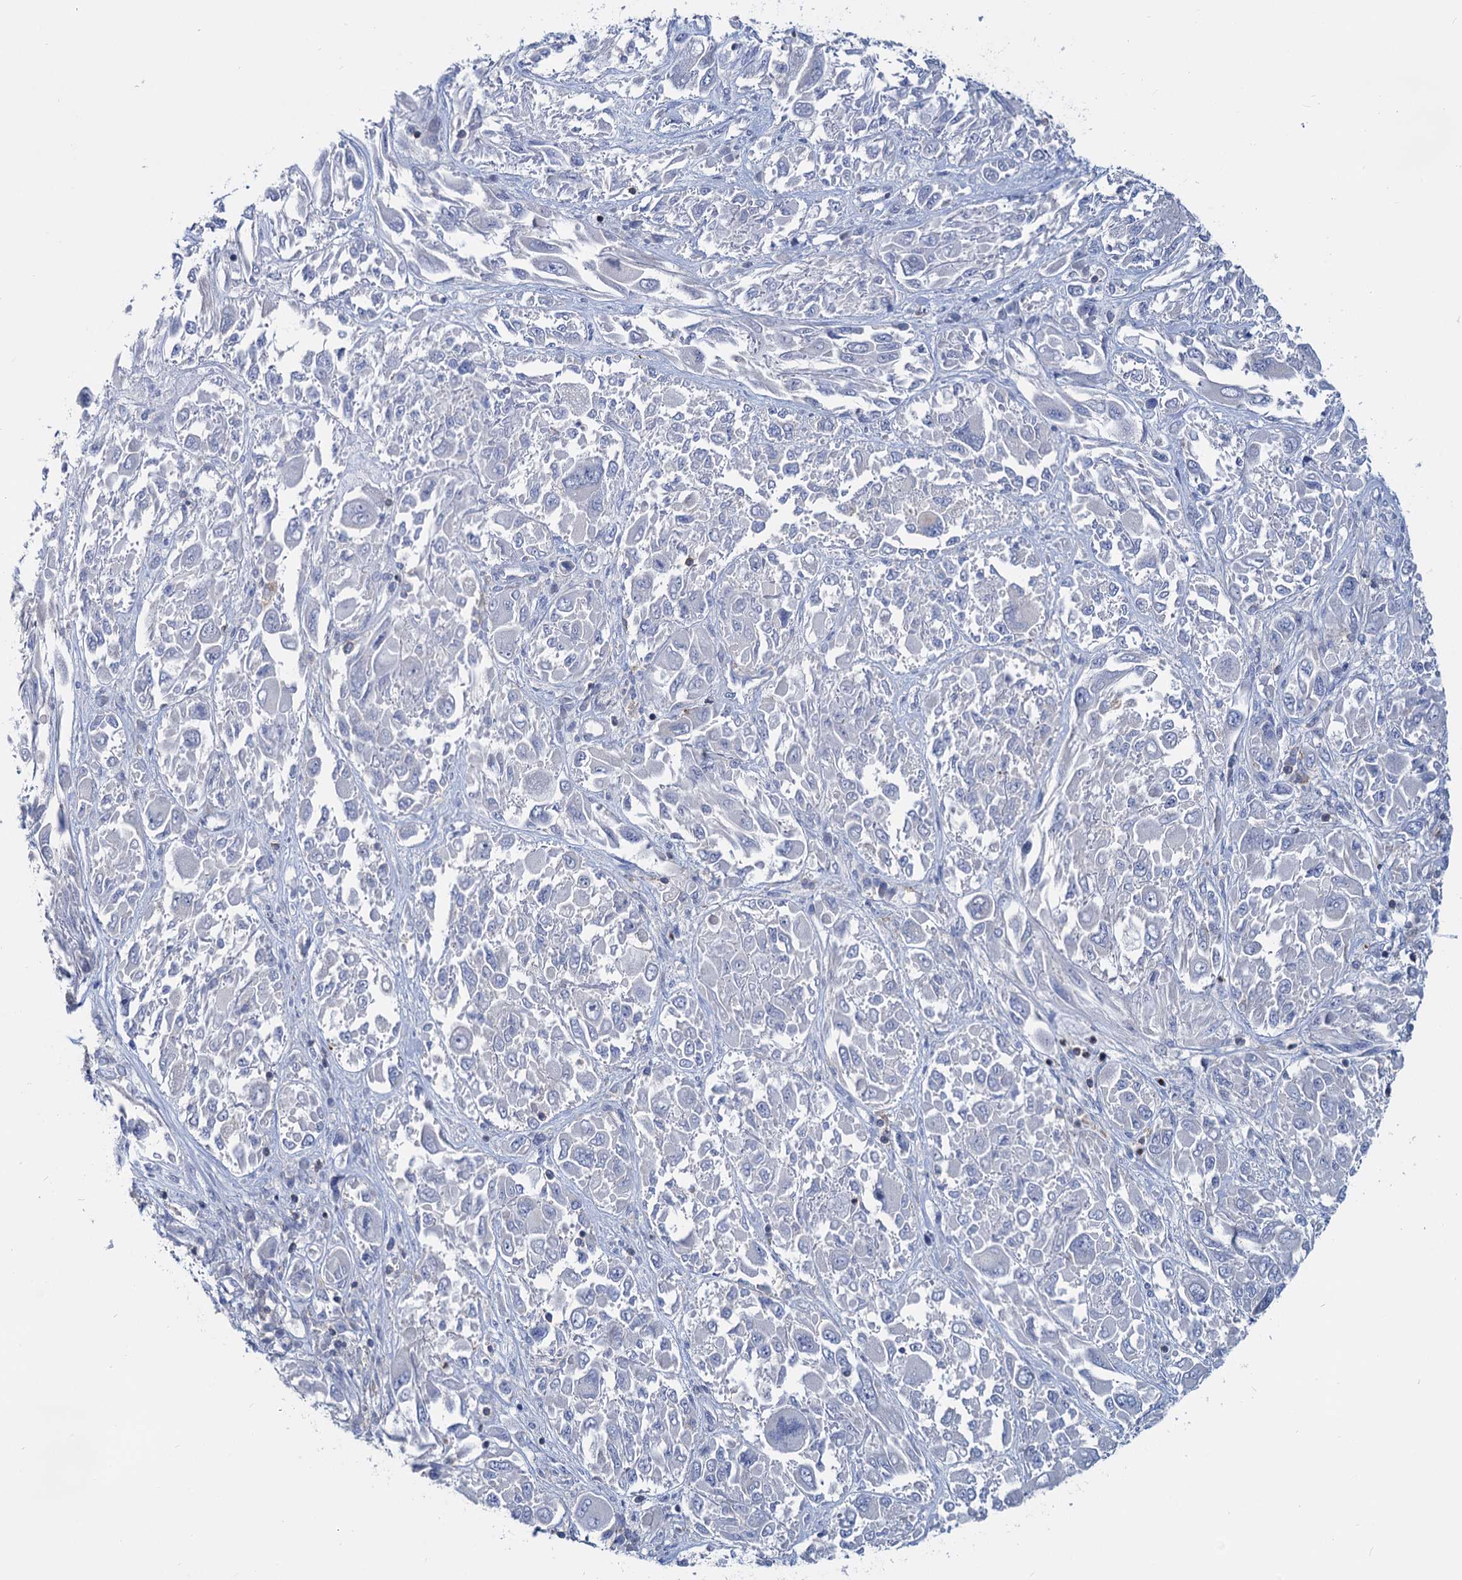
{"staining": {"intensity": "negative", "quantity": "none", "location": "none"}, "tissue": "melanoma", "cell_type": "Tumor cells", "image_type": "cancer", "snomed": [{"axis": "morphology", "description": "Malignant melanoma, NOS"}, {"axis": "topography", "description": "Skin"}], "caption": "The IHC image has no significant expression in tumor cells of malignant melanoma tissue.", "gene": "LRCH4", "patient": {"sex": "female", "age": 91}}